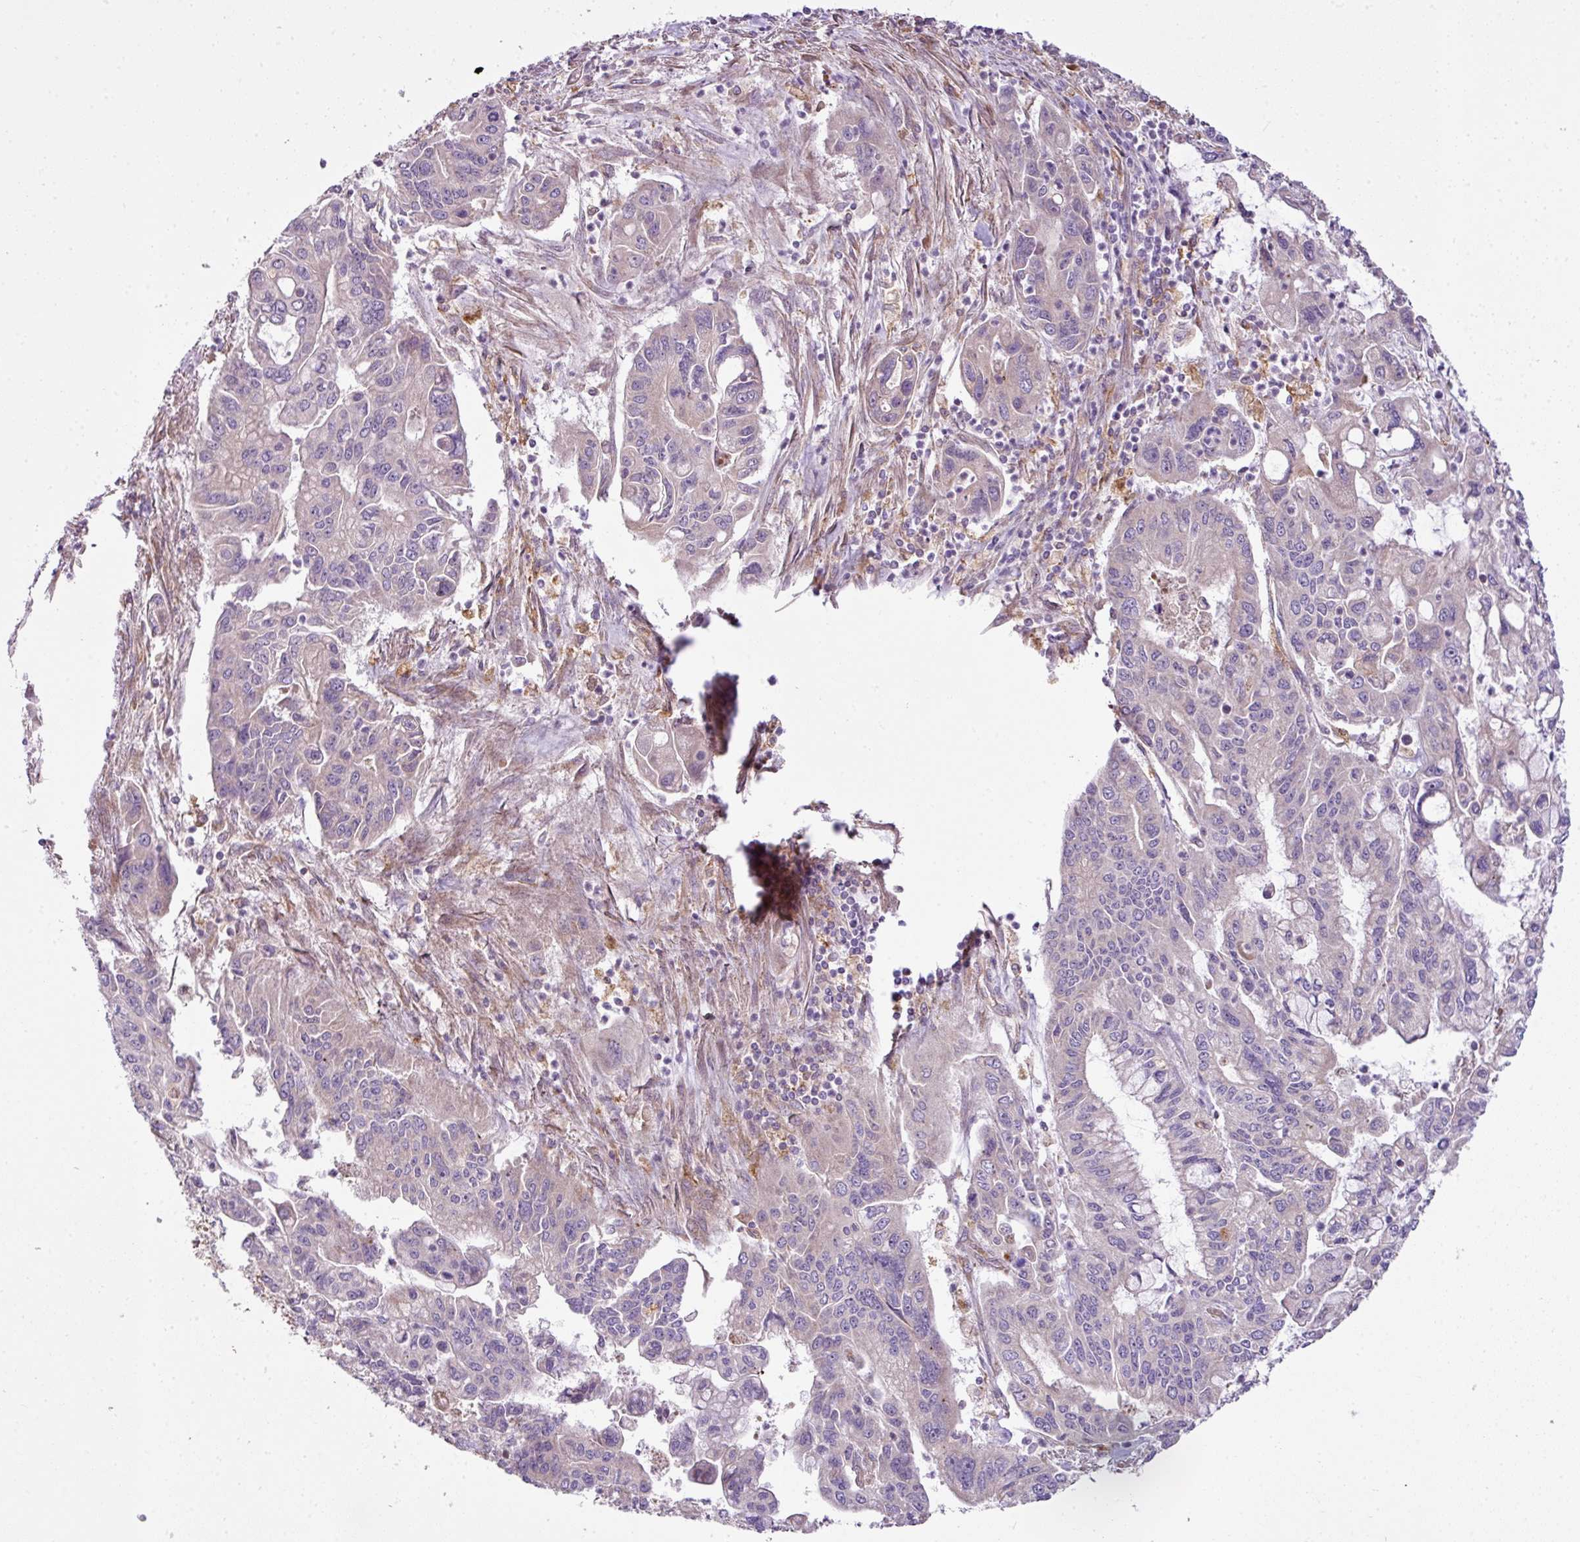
{"staining": {"intensity": "negative", "quantity": "none", "location": "none"}, "tissue": "pancreatic cancer", "cell_type": "Tumor cells", "image_type": "cancer", "snomed": [{"axis": "morphology", "description": "Adenocarcinoma, NOS"}, {"axis": "topography", "description": "Pancreas"}], "caption": "Tumor cells show no significant staining in adenocarcinoma (pancreatic). (Stains: DAB IHC with hematoxylin counter stain, Microscopy: brightfield microscopy at high magnification).", "gene": "COX18", "patient": {"sex": "male", "age": 62}}